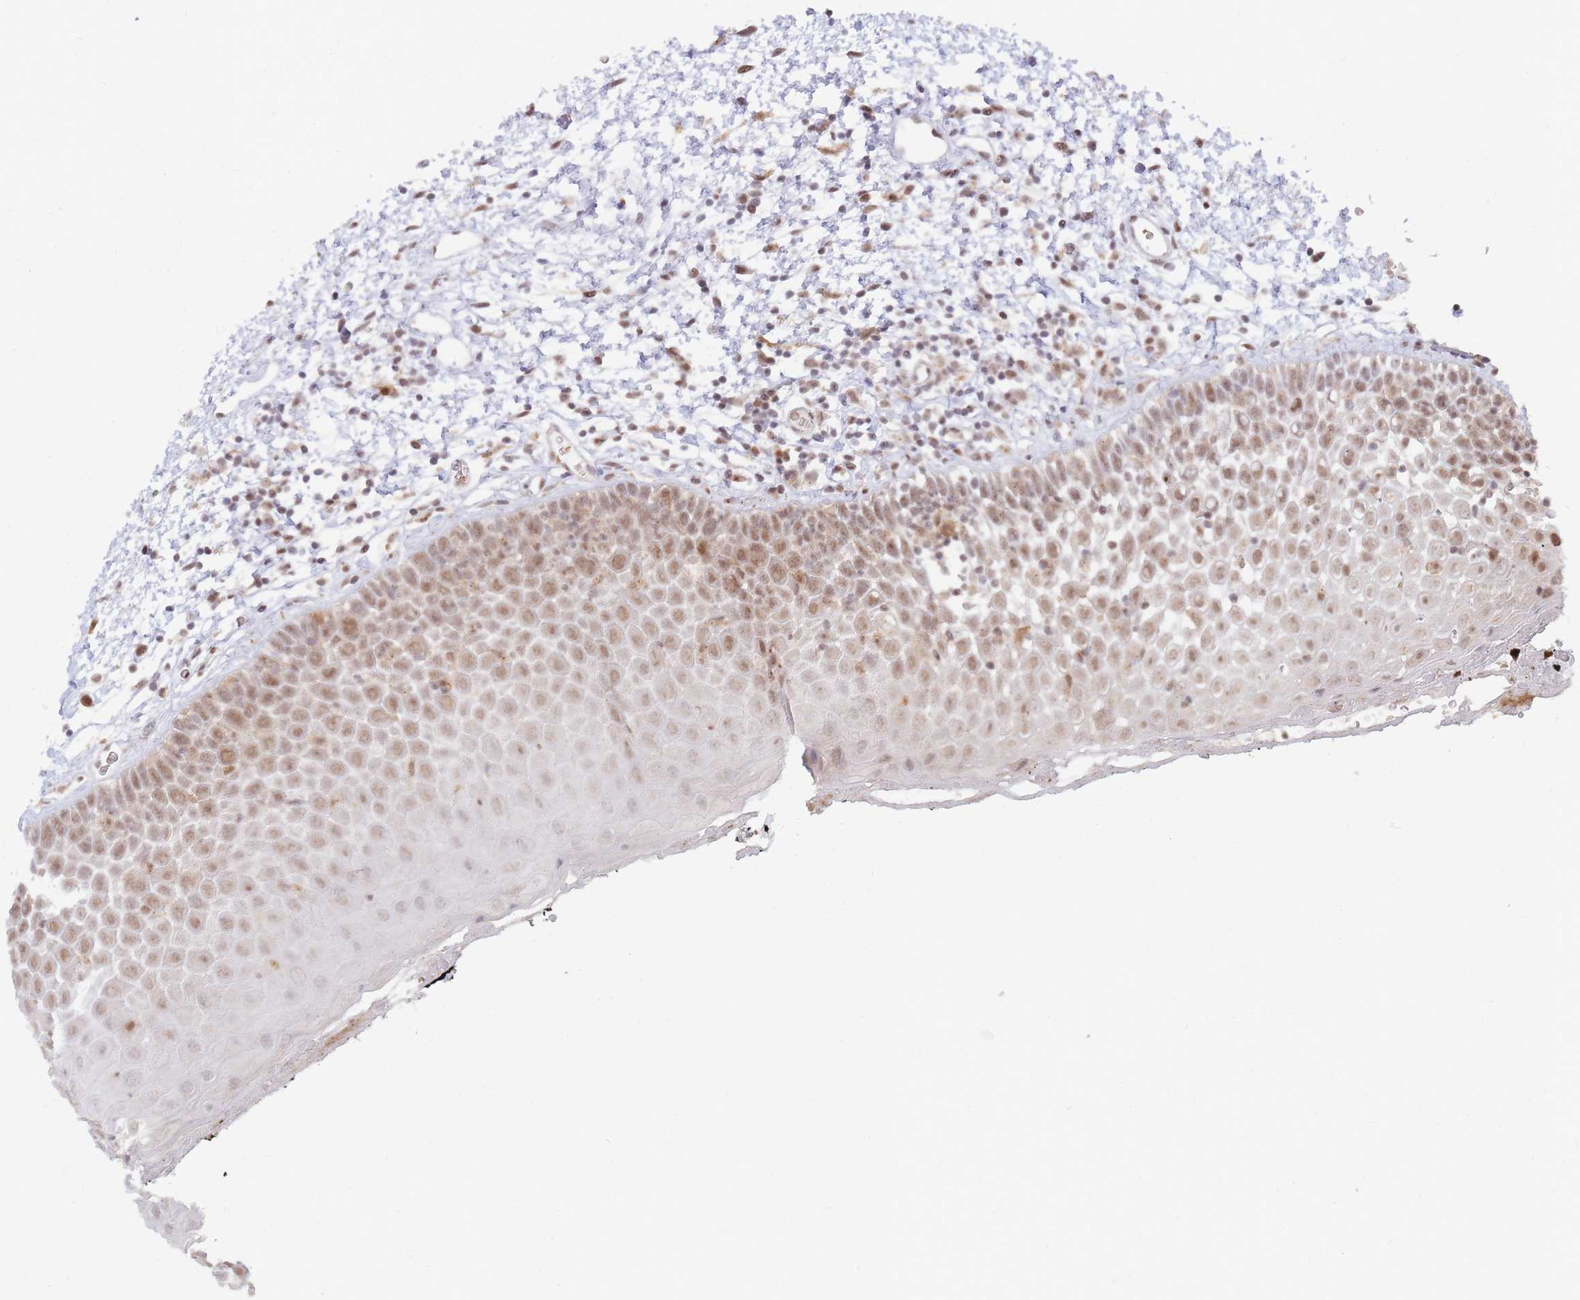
{"staining": {"intensity": "weak", "quantity": "25%-75%", "location": "nuclear"}, "tissue": "oral mucosa", "cell_type": "Squamous epithelial cells", "image_type": "normal", "snomed": [{"axis": "morphology", "description": "Normal tissue, NOS"}, {"axis": "morphology", "description": "Squamous cell carcinoma, NOS"}, {"axis": "topography", "description": "Oral tissue"}, {"axis": "topography", "description": "Tounge, NOS"}, {"axis": "topography", "description": "Head-Neck"}], "caption": "Immunohistochemistry (IHC) (DAB (3,3'-diaminobenzidine)) staining of benign human oral mucosa shows weak nuclear protein positivity in about 25%-75% of squamous epithelial cells. The staining was performed using DAB to visualize the protein expression in brown, while the nuclei were stained in blue with hematoxylin (Magnification: 20x).", "gene": "BOD1L1", "patient": {"sex": "male", "age": 76}}